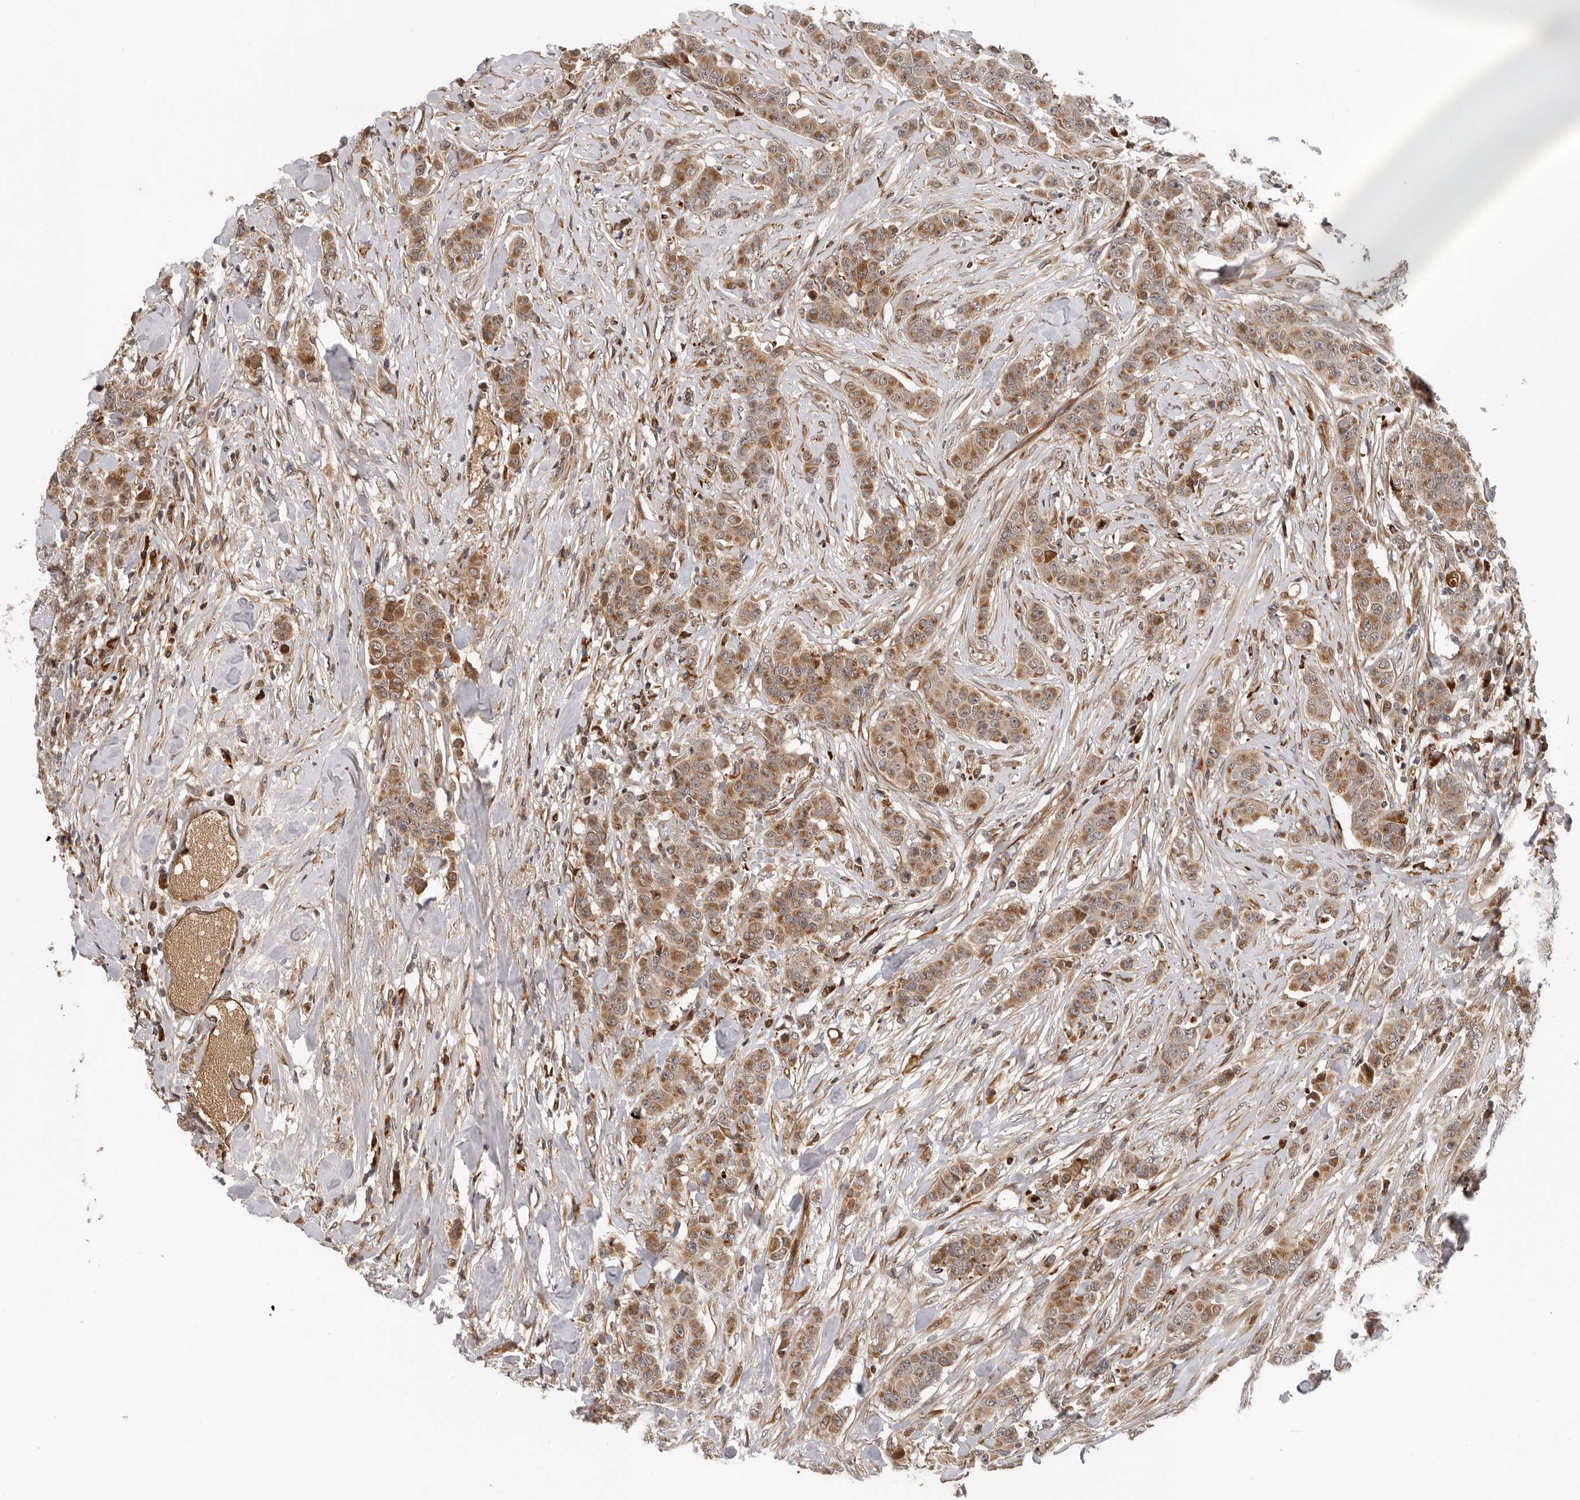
{"staining": {"intensity": "moderate", "quantity": ">75%", "location": "cytoplasmic/membranous"}, "tissue": "breast cancer", "cell_type": "Tumor cells", "image_type": "cancer", "snomed": [{"axis": "morphology", "description": "Duct carcinoma"}, {"axis": "topography", "description": "Breast"}], "caption": "Protein staining of breast intraductal carcinoma tissue displays moderate cytoplasmic/membranous expression in approximately >75% of tumor cells.", "gene": "RNF157", "patient": {"sex": "female", "age": 40}}